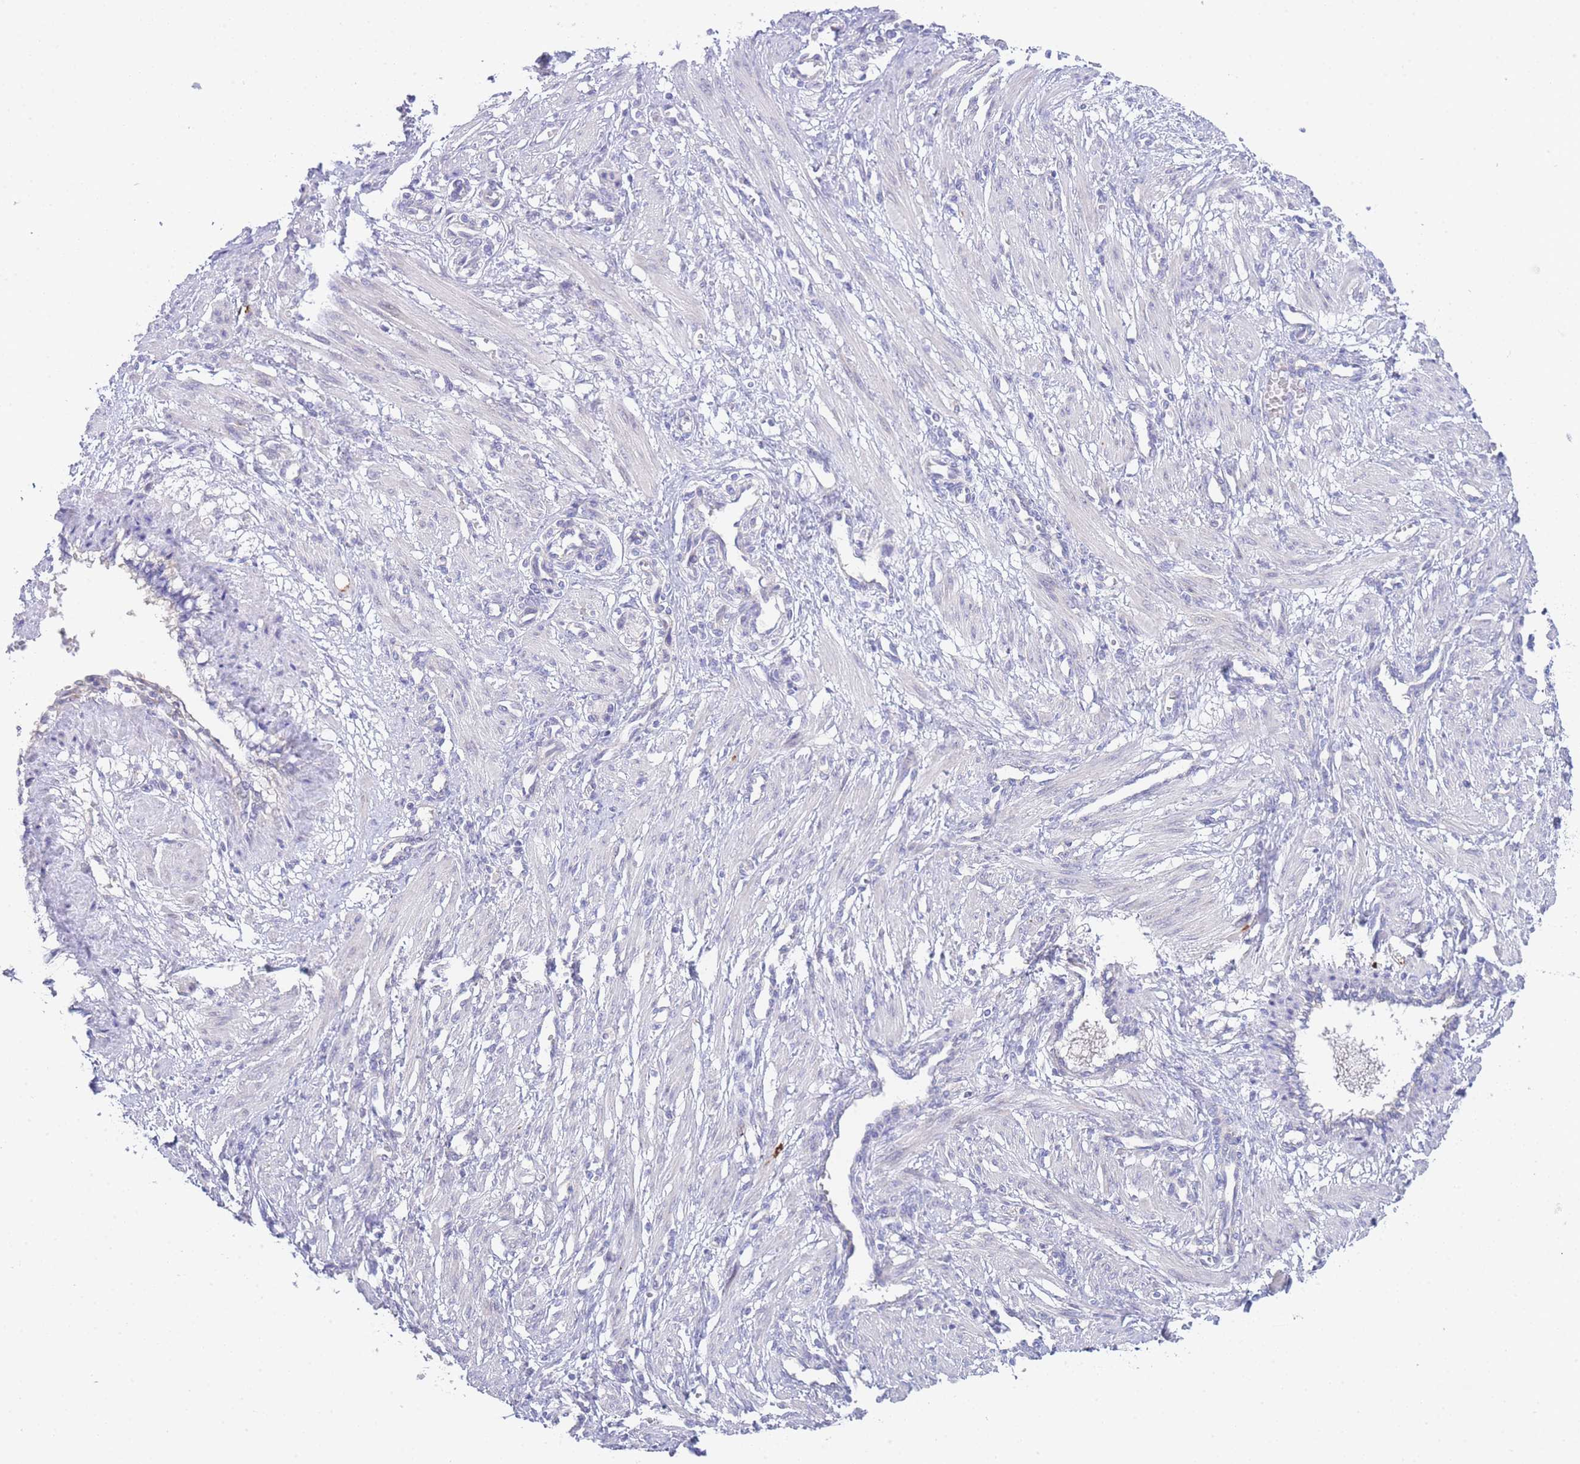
{"staining": {"intensity": "negative", "quantity": "none", "location": "none"}, "tissue": "smooth muscle", "cell_type": "Smooth muscle cells", "image_type": "normal", "snomed": [{"axis": "morphology", "description": "Normal tissue, NOS"}, {"axis": "topography", "description": "Endometrium"}], "caption": "The immunohistochemistry (IHC) micrograph has no significant positivity in smooth muscle cells of smooth muscle. (DAB immunohistochemistry (IHC) with hematoxylin counter stain).", "gene": "ZNF510", "patient": {"sex": "female", "age": 33}}